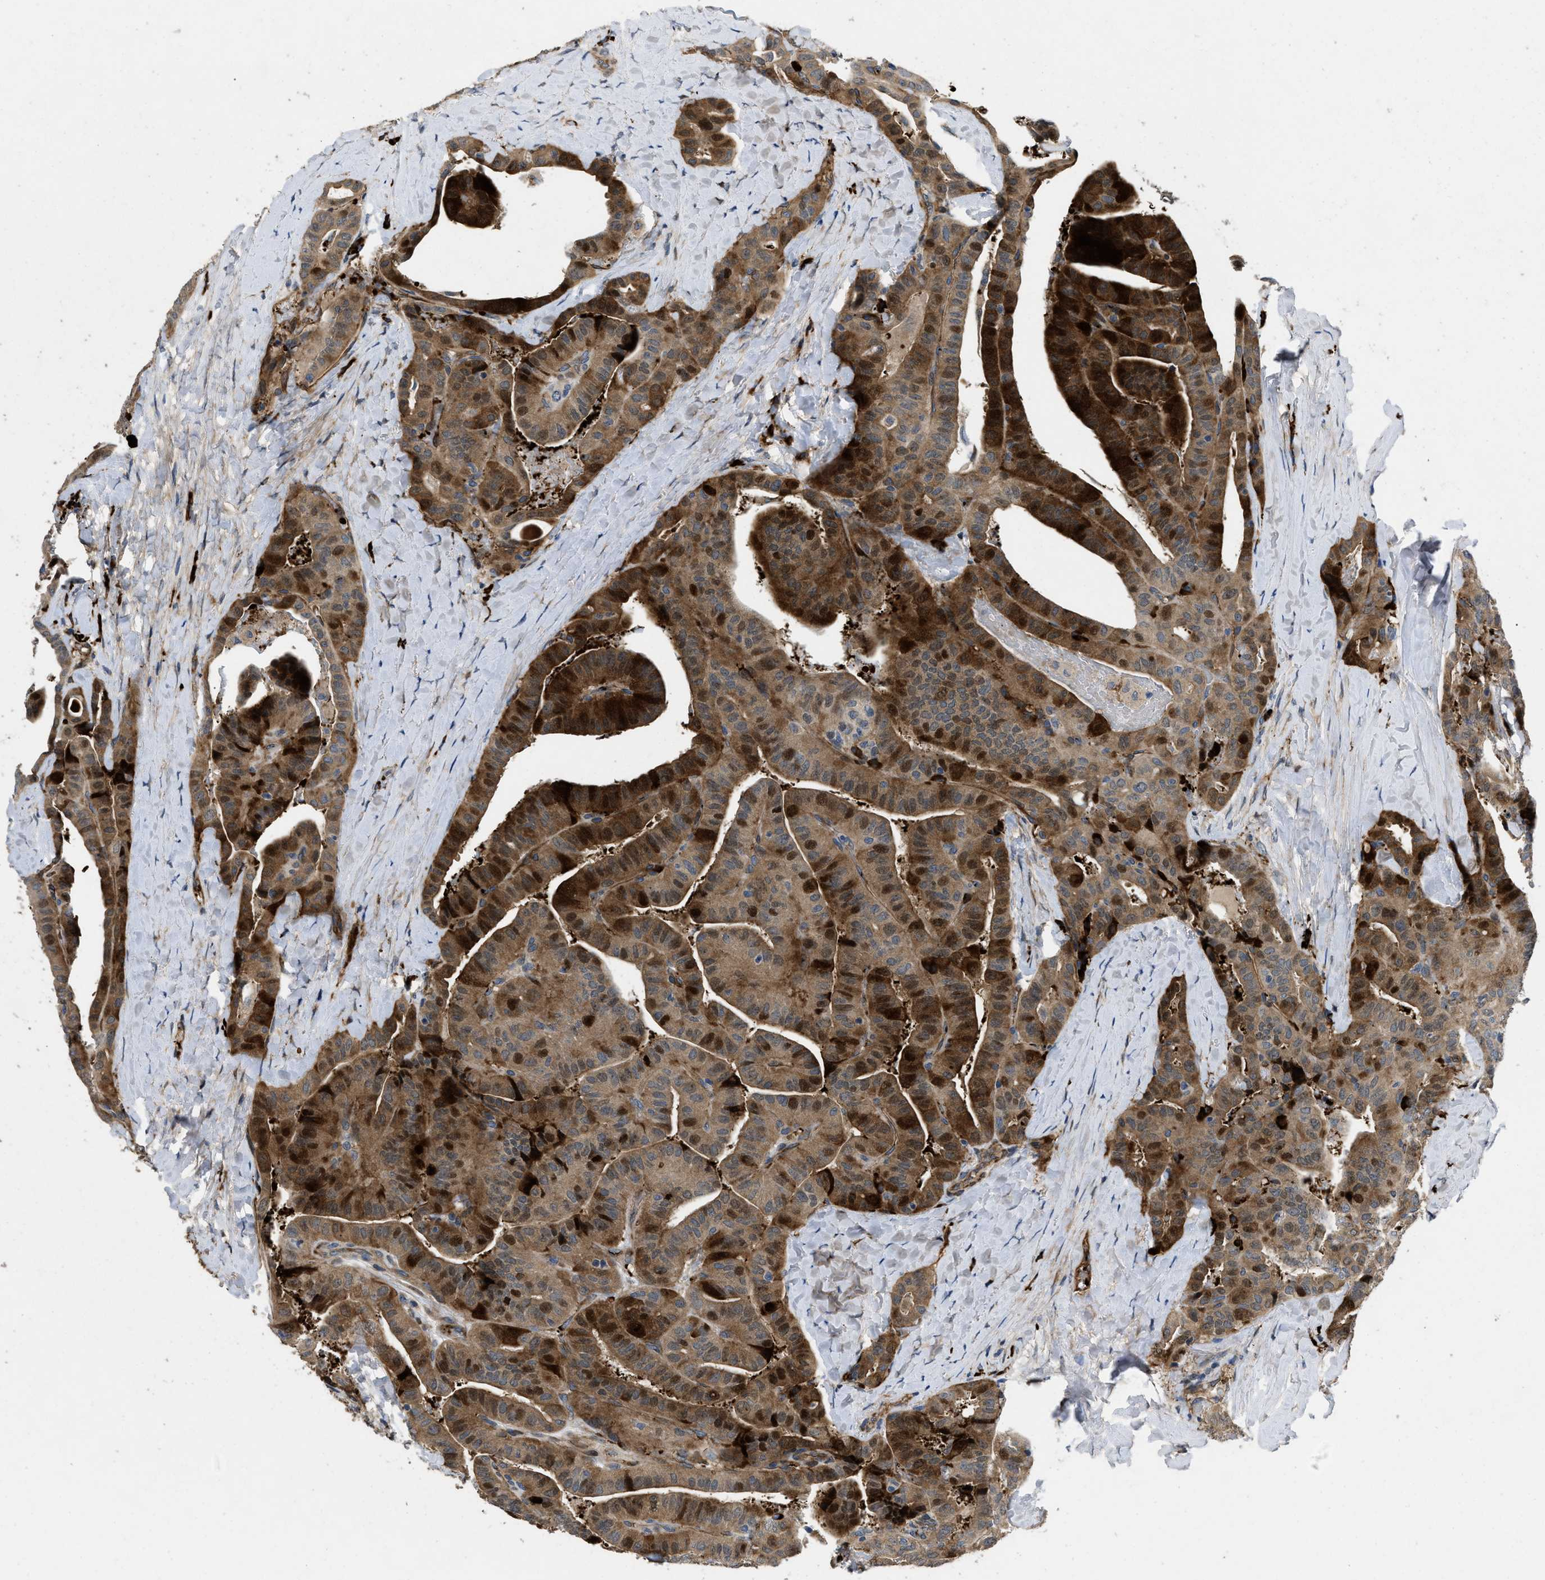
{"staining": {"intensity": "strong", "quantity": ">75%", "location": "cytoplasmic/membranous,nuclear"}, "tissue": "thyroid cancer", "cell_type": "Tumor cells", "image_type": "cancer", "snomed": [{"axis": "morphology", "description": "Papillary adenocarcinoma, NOS"}, {"axis": "topography", "description": "Thyroid gland"}], "caption": "Protein expression analysis of papillary adenocarcinoma (thyroid) displays strong cytoplasmic/membranous and nuclear staining in about >75% of tumor cells.", "gene": "HSPA12B", "patient": {"sex": "male", "age": 77}}